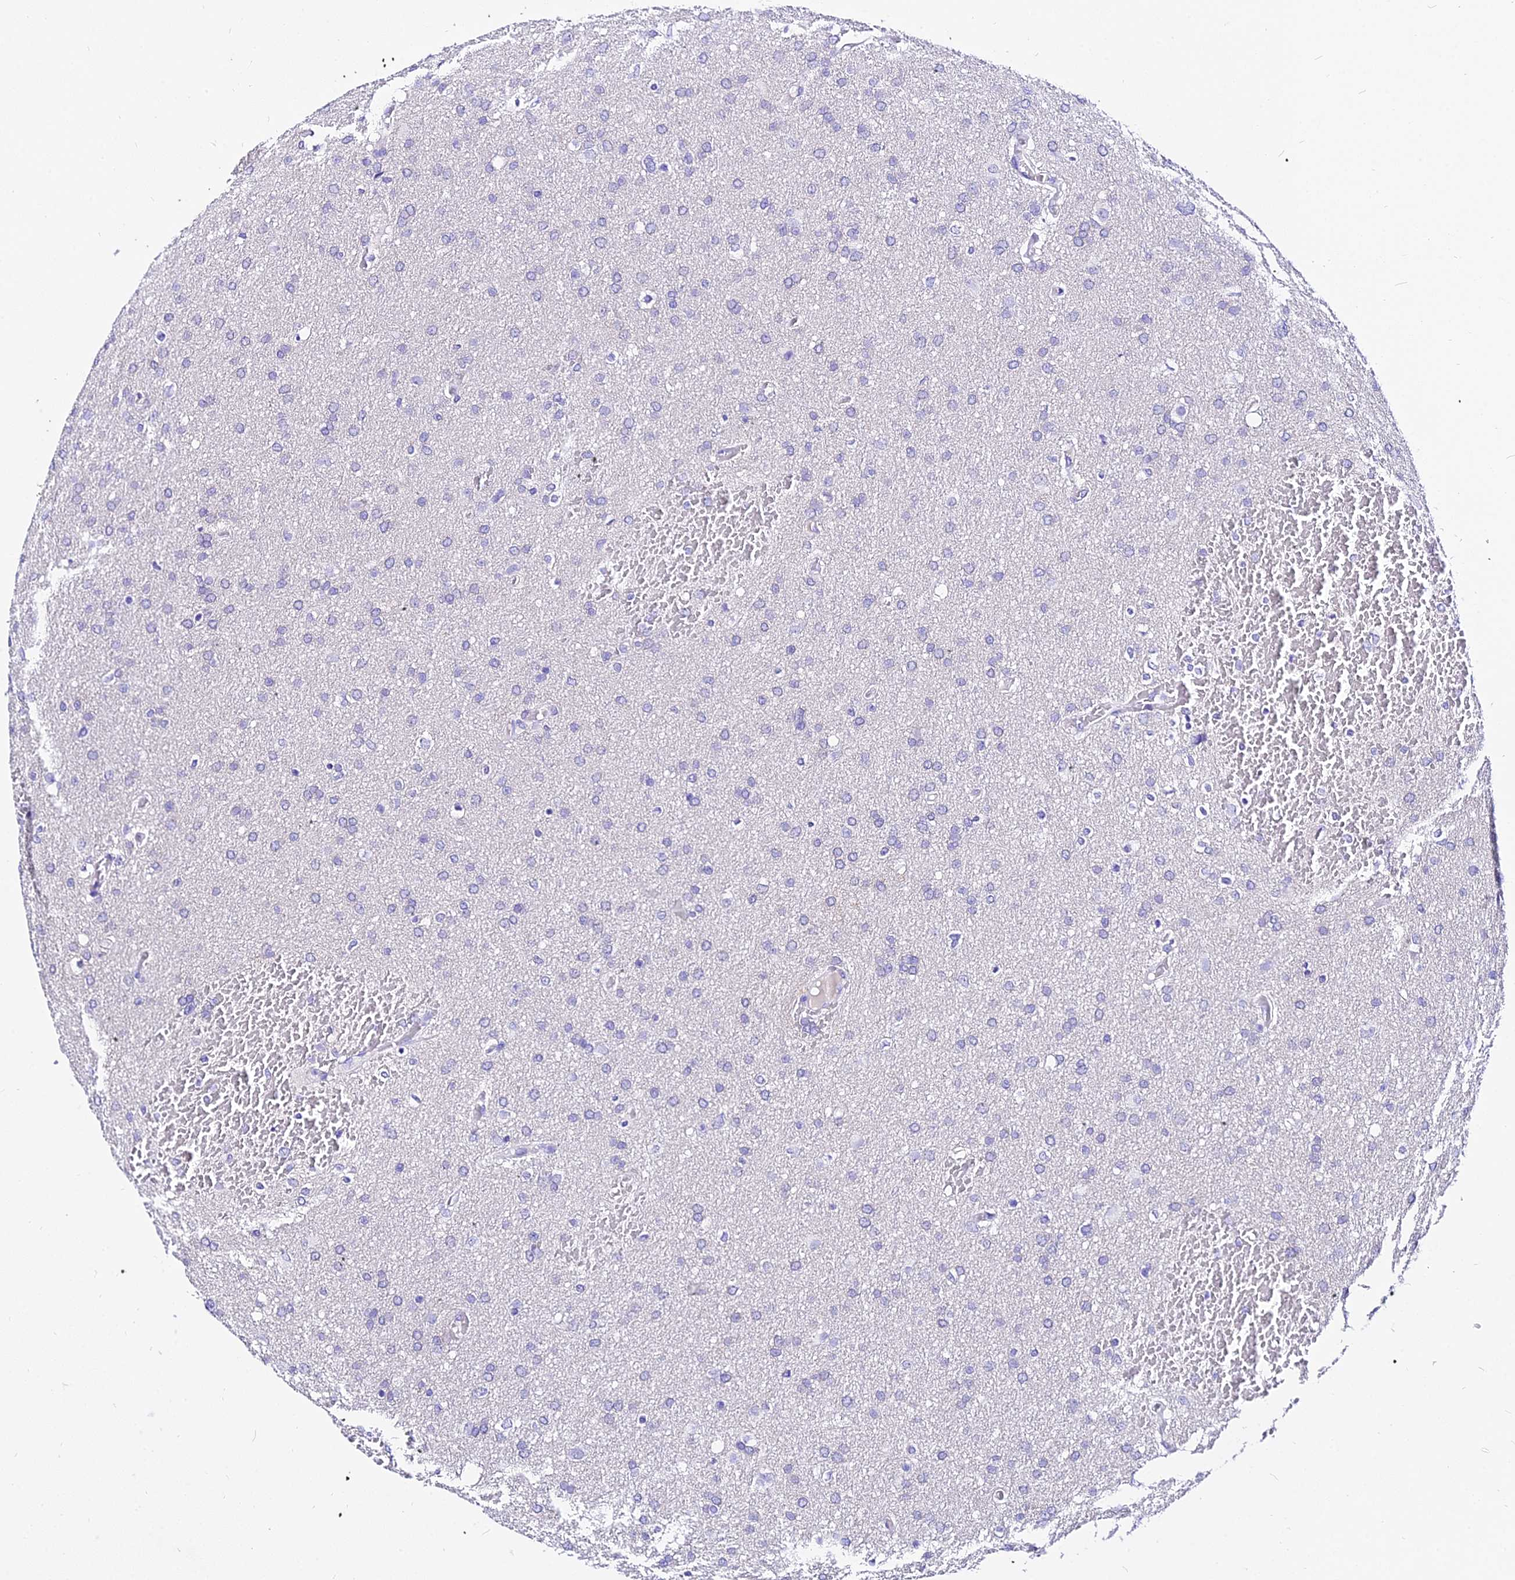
{"staining": {"intensity": "negative", "quantity": "none", "location": "none"}, "tissue": "glioma", "cell_type": "Tumor cells", "image_type": "cancer", "snomed": [{"axis": "morphology", "description": "Glioma, malignant, High grade"}, {"axis": "topography", "description": "Cerebral cortex"}], "caption": "DAB immunohistochemical staining of human glioma shows no significant expression in tumor cells. The staining was performed using DAB to visualize the protein expression in brown, while the nuclei were stained in blue with hematoxylin (Magnification: 20x).", "gene": "DEFB106A", "patient": {"sex": "female", "age": 36}}